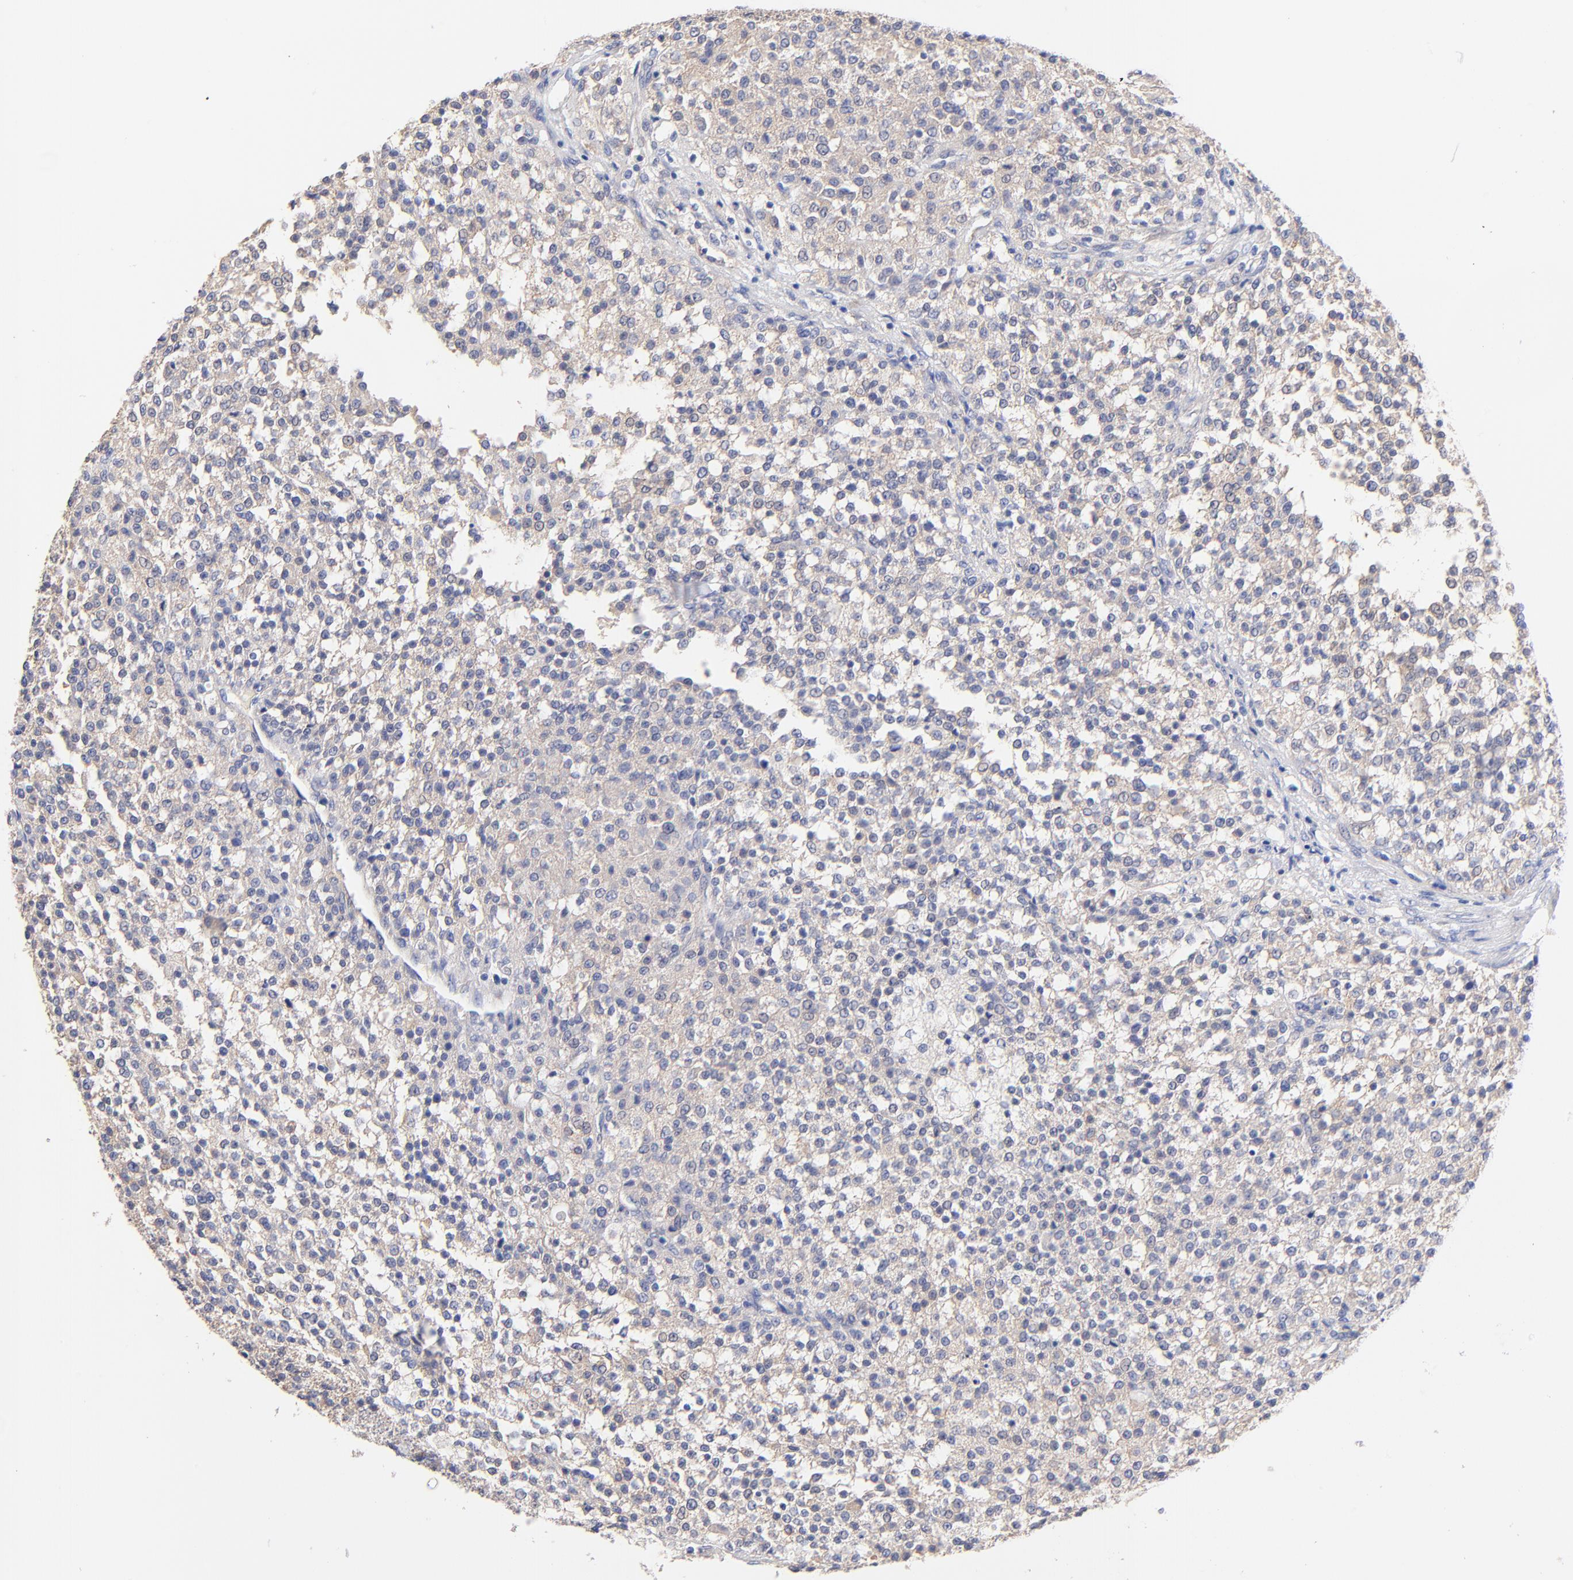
{"staining": {"intensity": "weak", "quantity": ">75%", "location": "cytoplasmic/membranous"}, "tissue": "testis cancer", "cell_type": "Tumor cells", "image_type": "cancer", "snomed": [{"axis": "morphology", "description": "Seminoma, NOS"}, {"axis": "topography", "description": "Testis"}], "caption": "Protein staining of seminoma (testis) tissue displays weak cytoplasmic/membranous expression in approximately >75% of tumor cells. The staining is performed using DAB brown chromogen to label protein expression. The nuclei are counter-stained blue using hematoxylin.", "gene": "TNFRSF13C", "patient": {"sex": "male", "age": 59}}